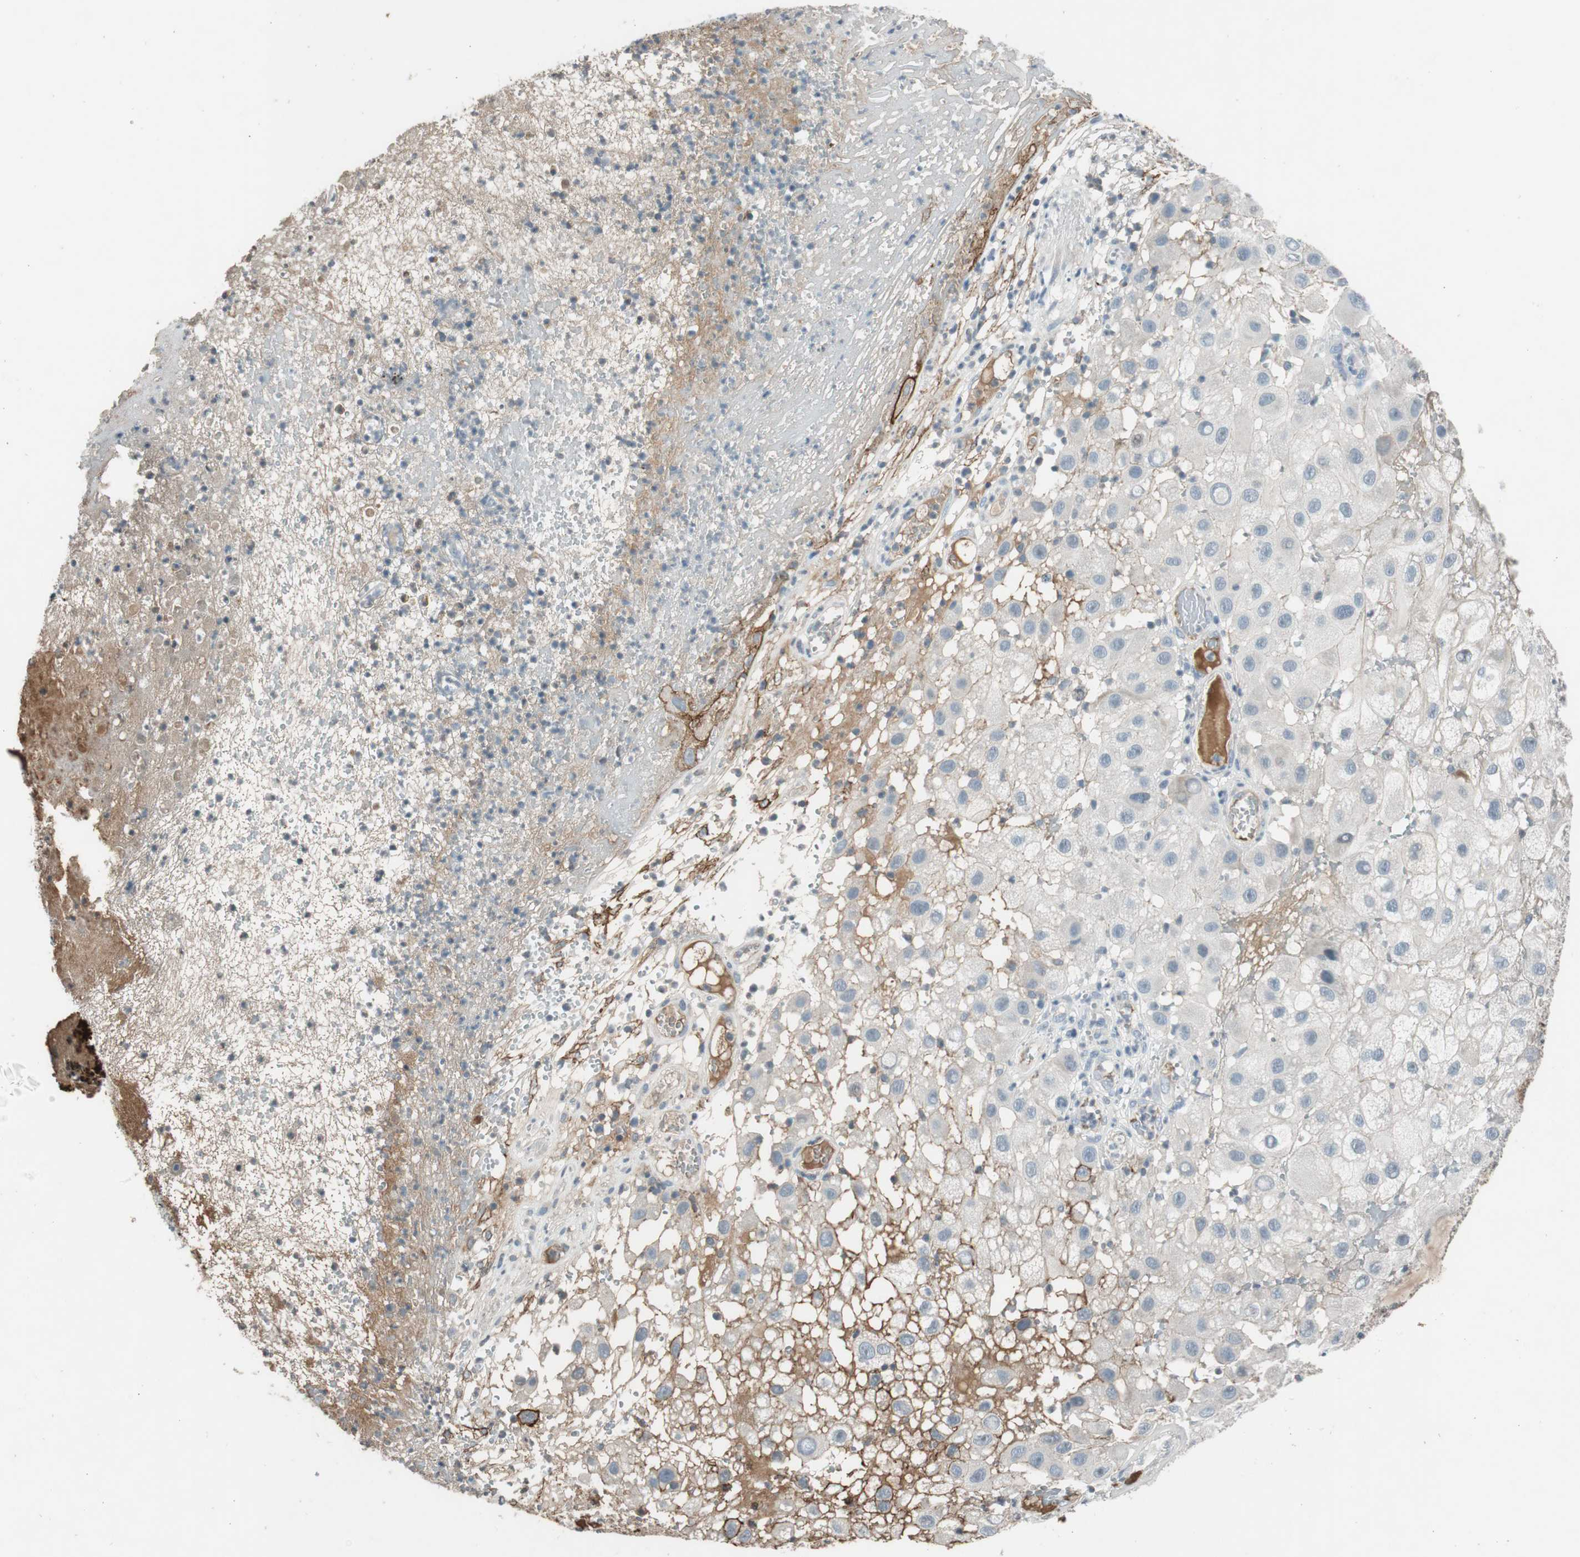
{"staining": {"intensity": "negative", "quantity": "none", "location": "none"}, "tissue": "melanoma", "cell_type": "Tumor cells", "image_type": "cancer", "snomed": [{"axis": "morphology", "description": "Malignant melanoma, NOS"}, {"axis": "topography", "description": "Skin"}], "caption": "An immunohistochemistry (IHC) histopathology image of malignant melanoma is shown. There is no staining in tumor cells of malignant melanoma.", "gene": "PDPN", "patient": {"sex": "female", "age": 81}}